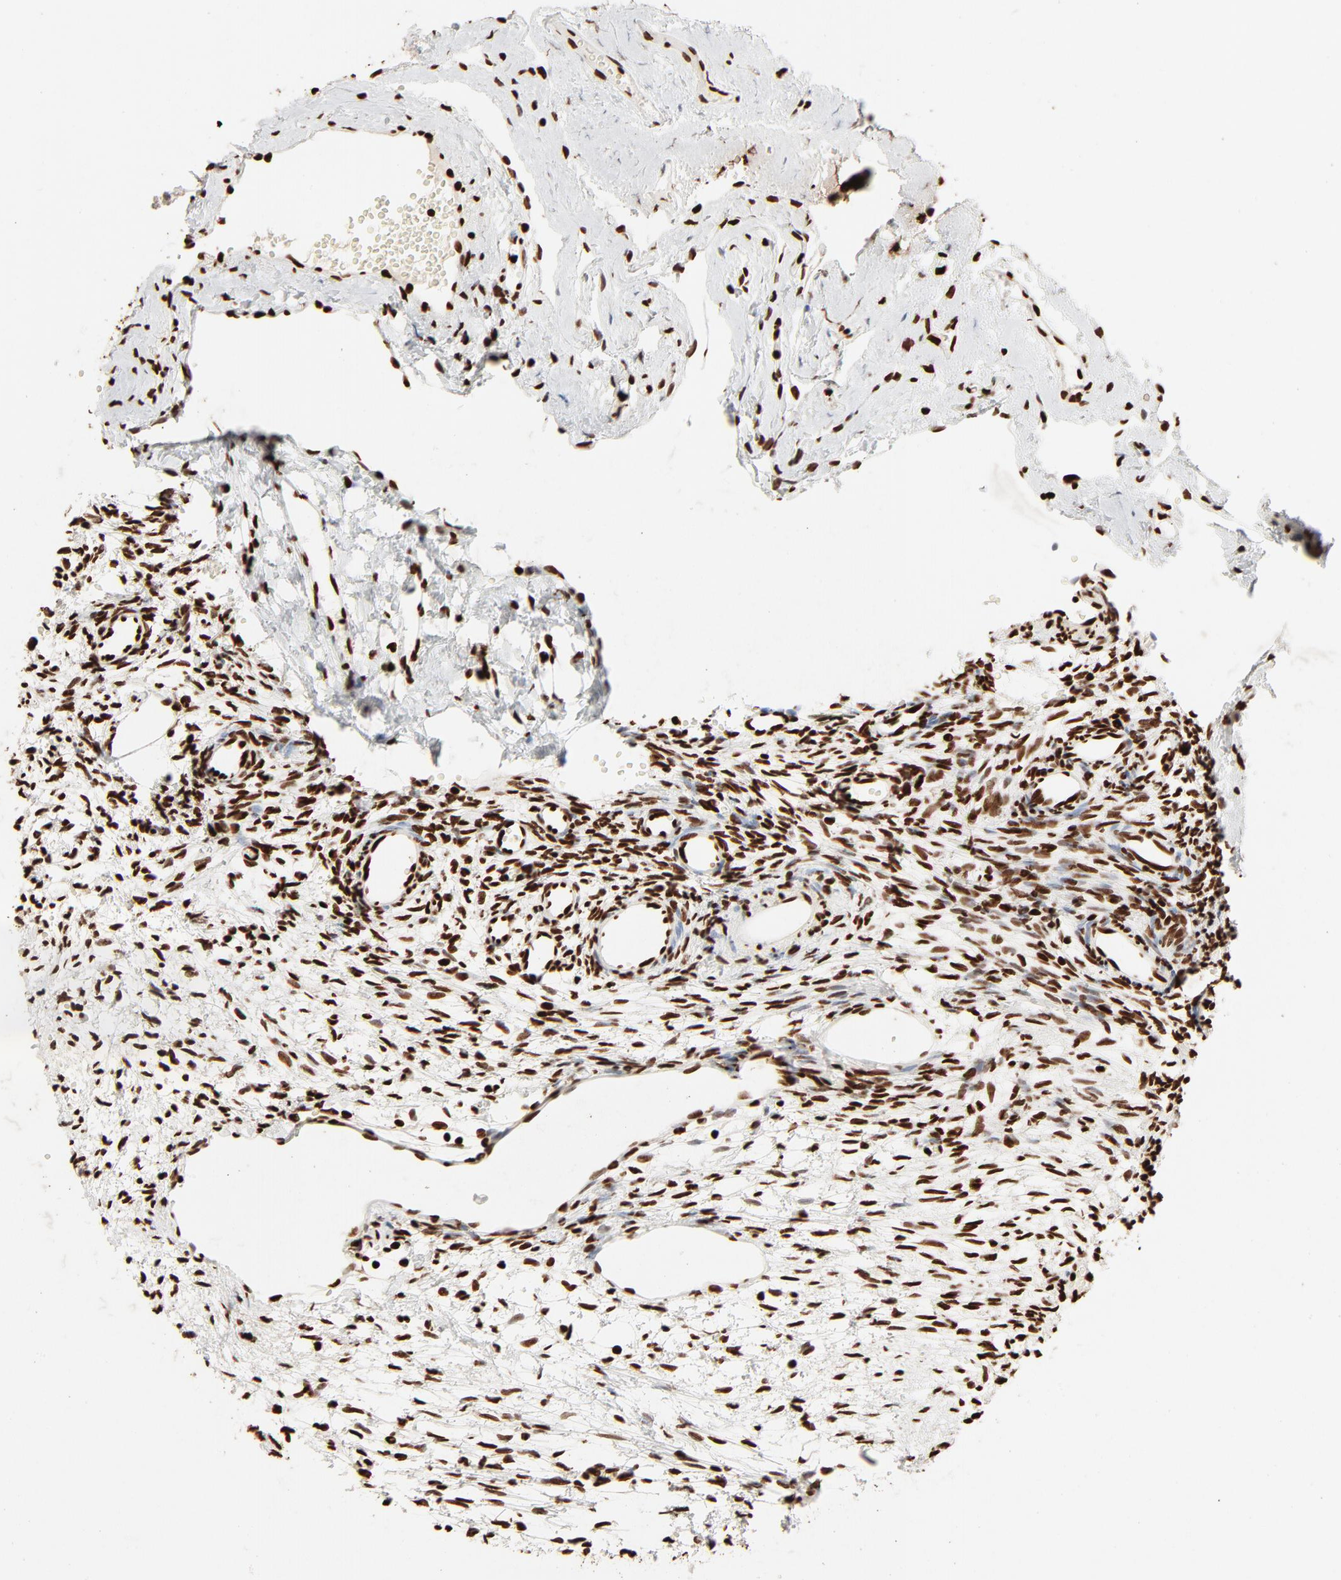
{"staining": {"intensity": "strong", "quantity": ">75%", "location": "nuclear"}, "tissue": "ovary", "cell_type": "Ovarian stroma cells", "image_type": "normal", "snomed": [{"axis": "morphology", "description": "Normal tissue, NOS"}, {"axis": "topography", "description": "Ovary"}], "caption": "Protein expression analysis of normal ovary reveals strong nuclear staining in about >75% of ovarian stroma cells.", "gene": "HMGB1", "patient": {"sex": "female", "age": 35}}